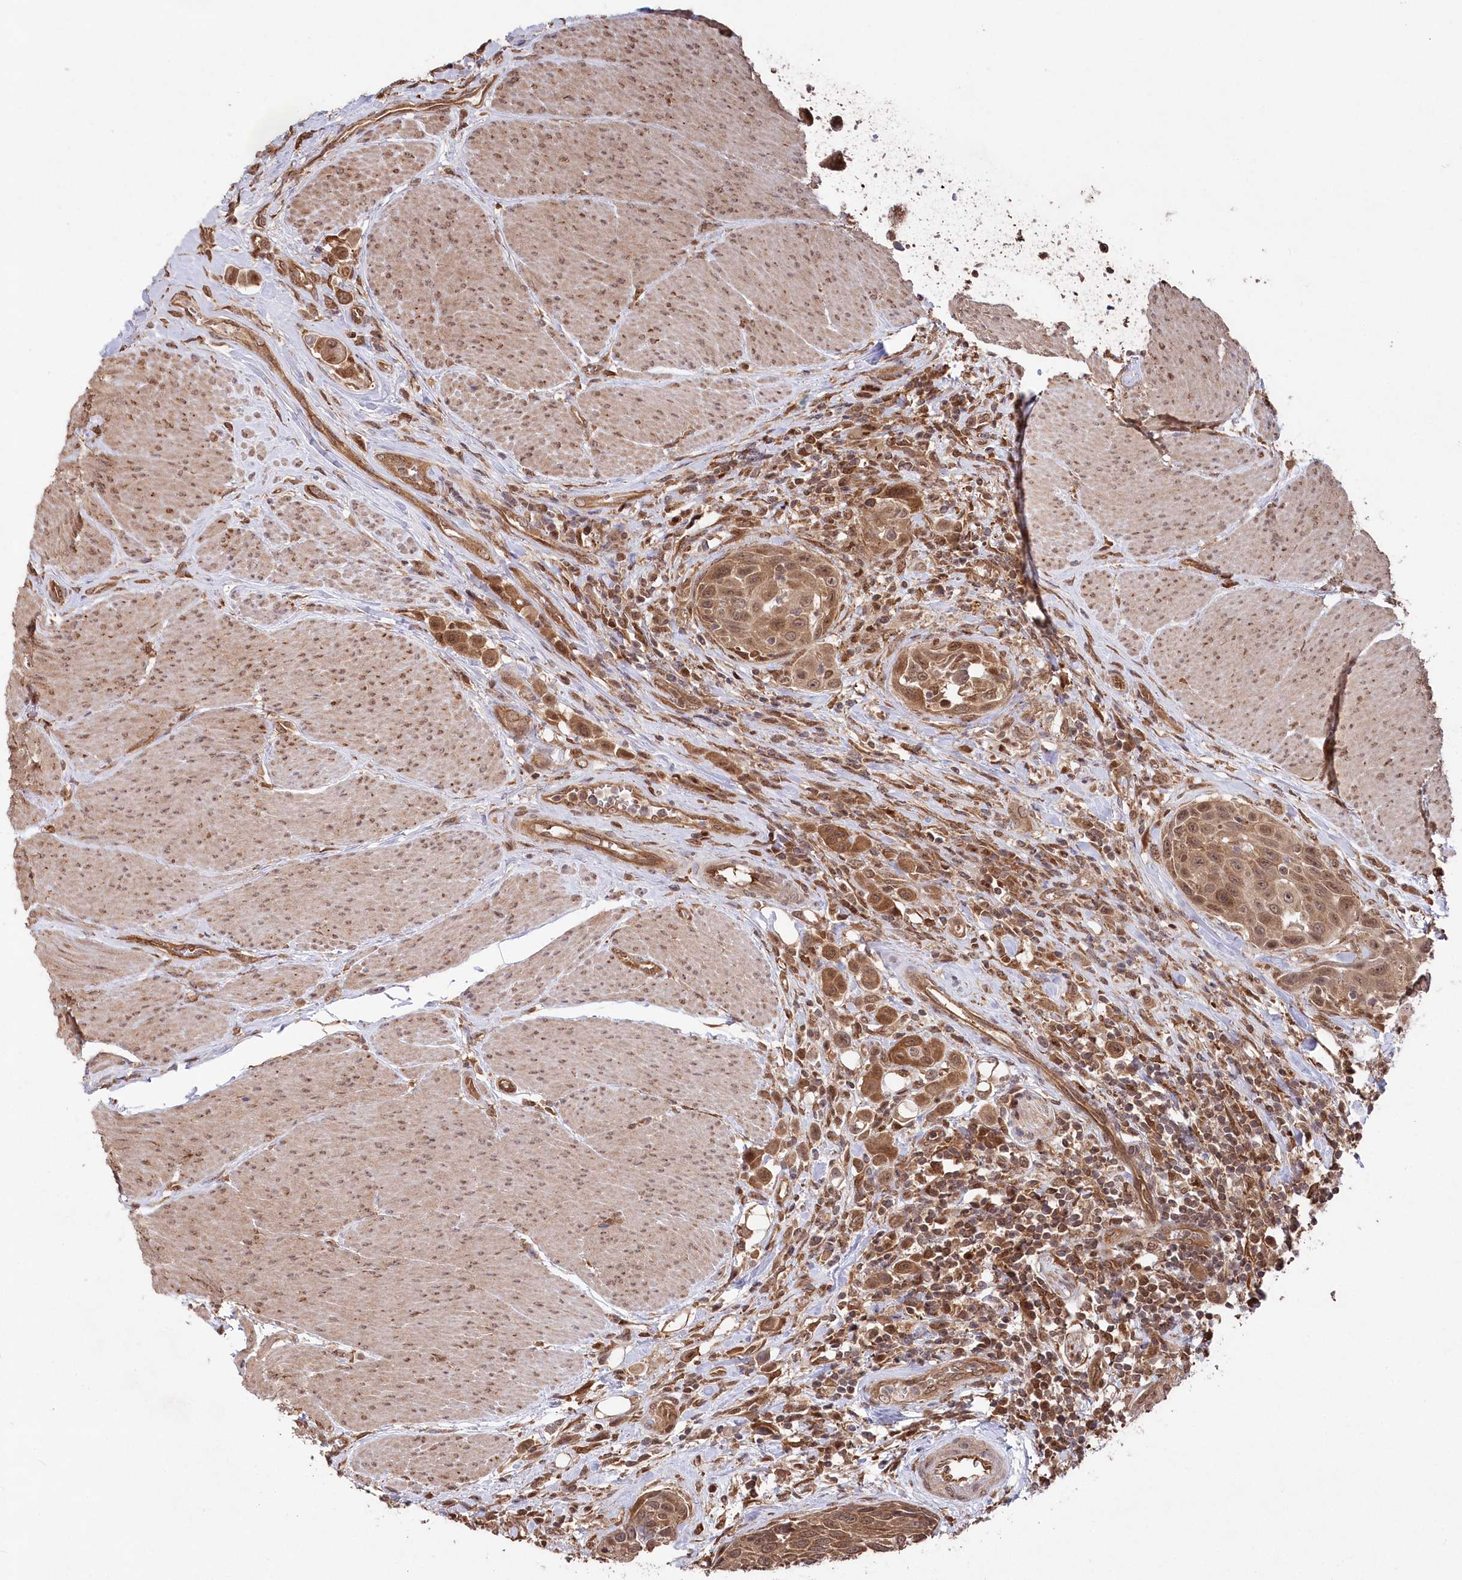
{"staining": {"intensity": "strong", "quantity": ">75%", "location": "cytoplasmic/membranous,nuclear"}, "tissue": "urothelial cancer", "cell_type": "Tumor cells", "image_type": "cancer", "snomed": [{"axis": "morphology", "description": "Urothelial carcinoma, High grade"}, {"axis": "topography", "description": "Urinary bladder"}], "caption": "A brown stain labels strong cytoplasmic/membranous and nuclear staining of a protein in urothelial cancer tumor cells.", "gene": "PSMA1", "patient": {"sex": "male", "age": 50}}